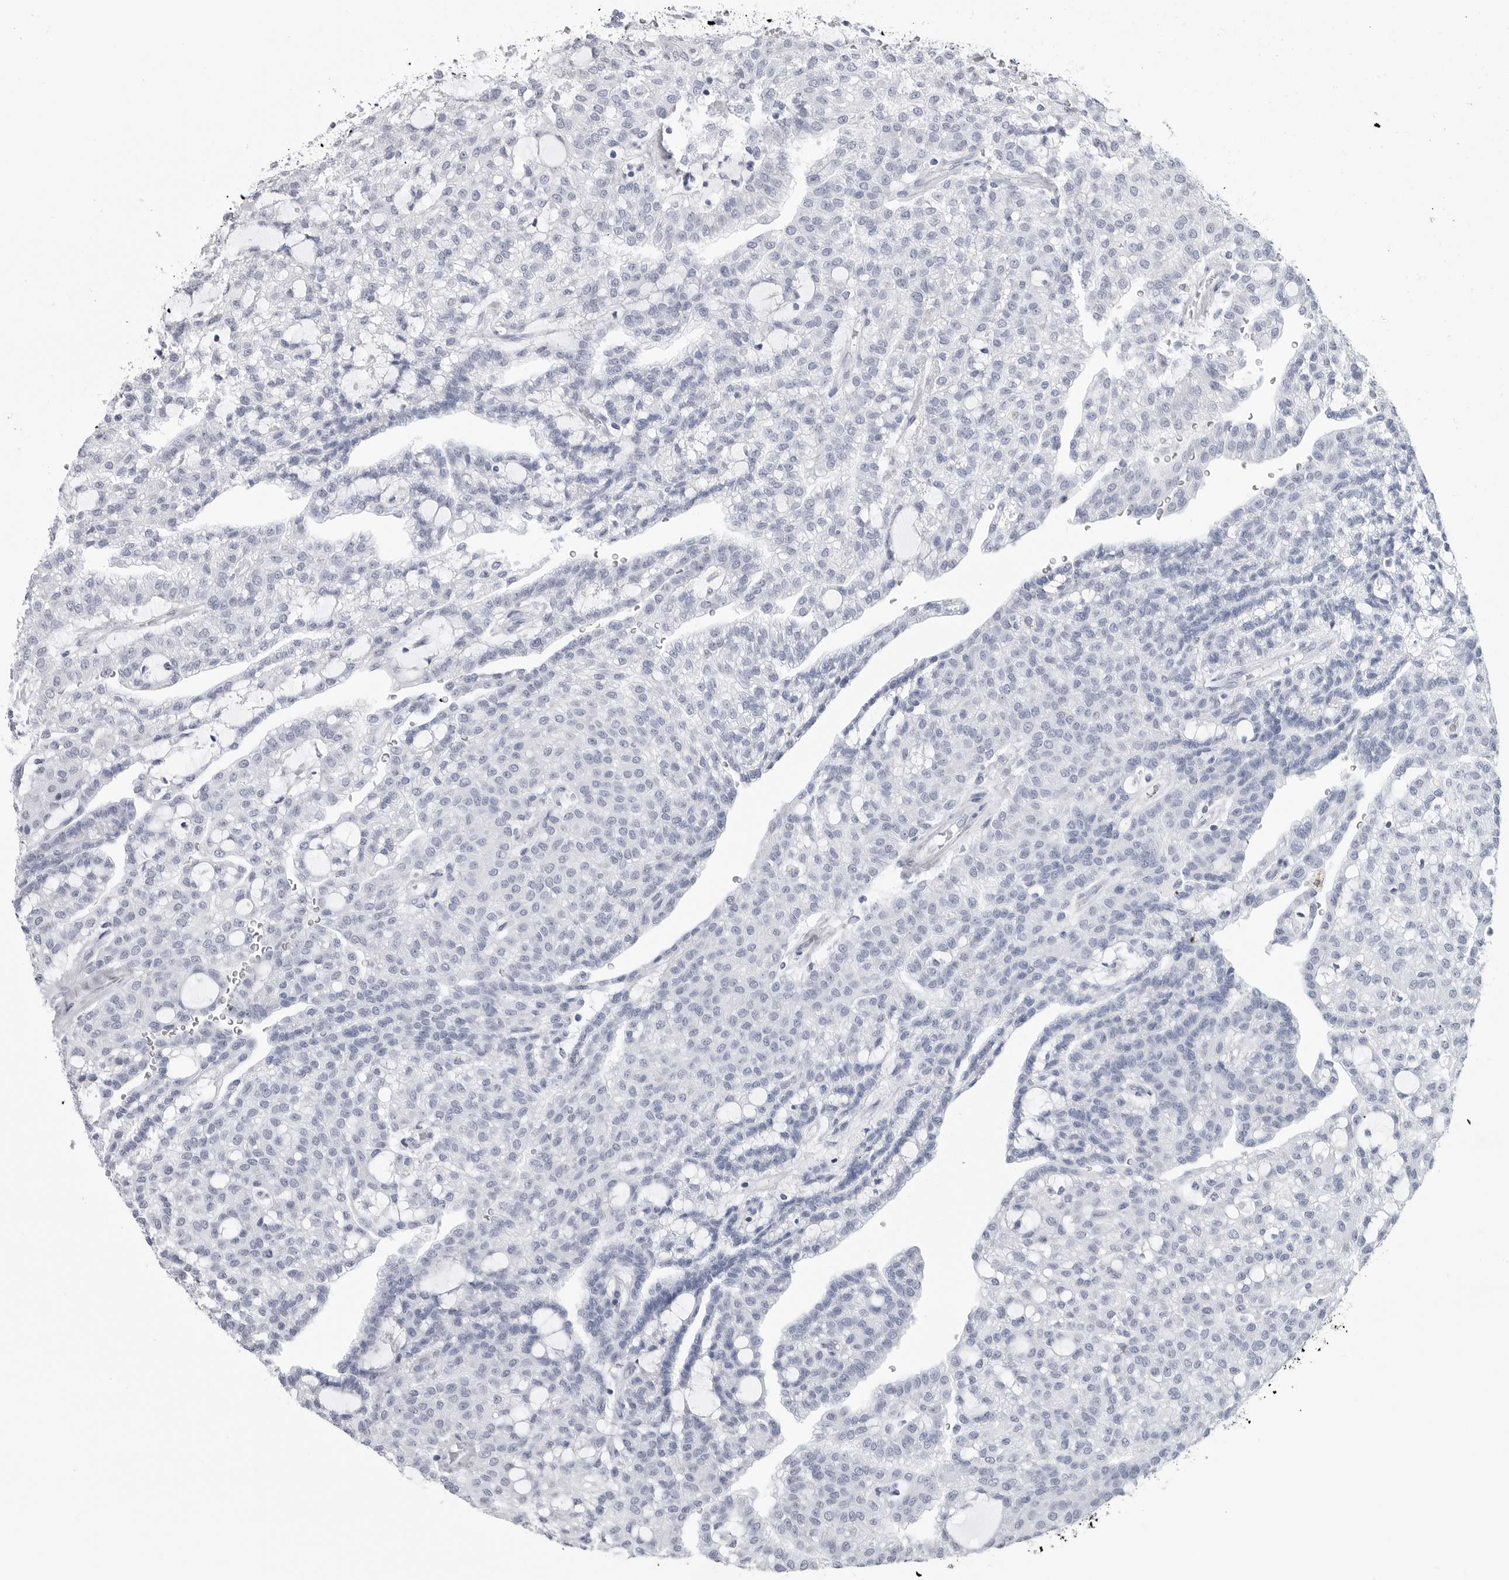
{"staining": {"intensity": "negative", "quantity": "none", "location": "none"}, "tissue": "renal cancer", "cell_type": "Tumor cells", "image_type": "cancer", "snomed": [{"axis": "morphology", "description": "Adenocarcinoma, NOS"}, {"axis": "topography", "description": "Kidney"}], "caption": "This is an IHC photomicrograph of human renal adenocarcinoma. There is no staining in tumor cells.", "gene": "CSH1", "patient": {"sex": "male", "age": 63}}